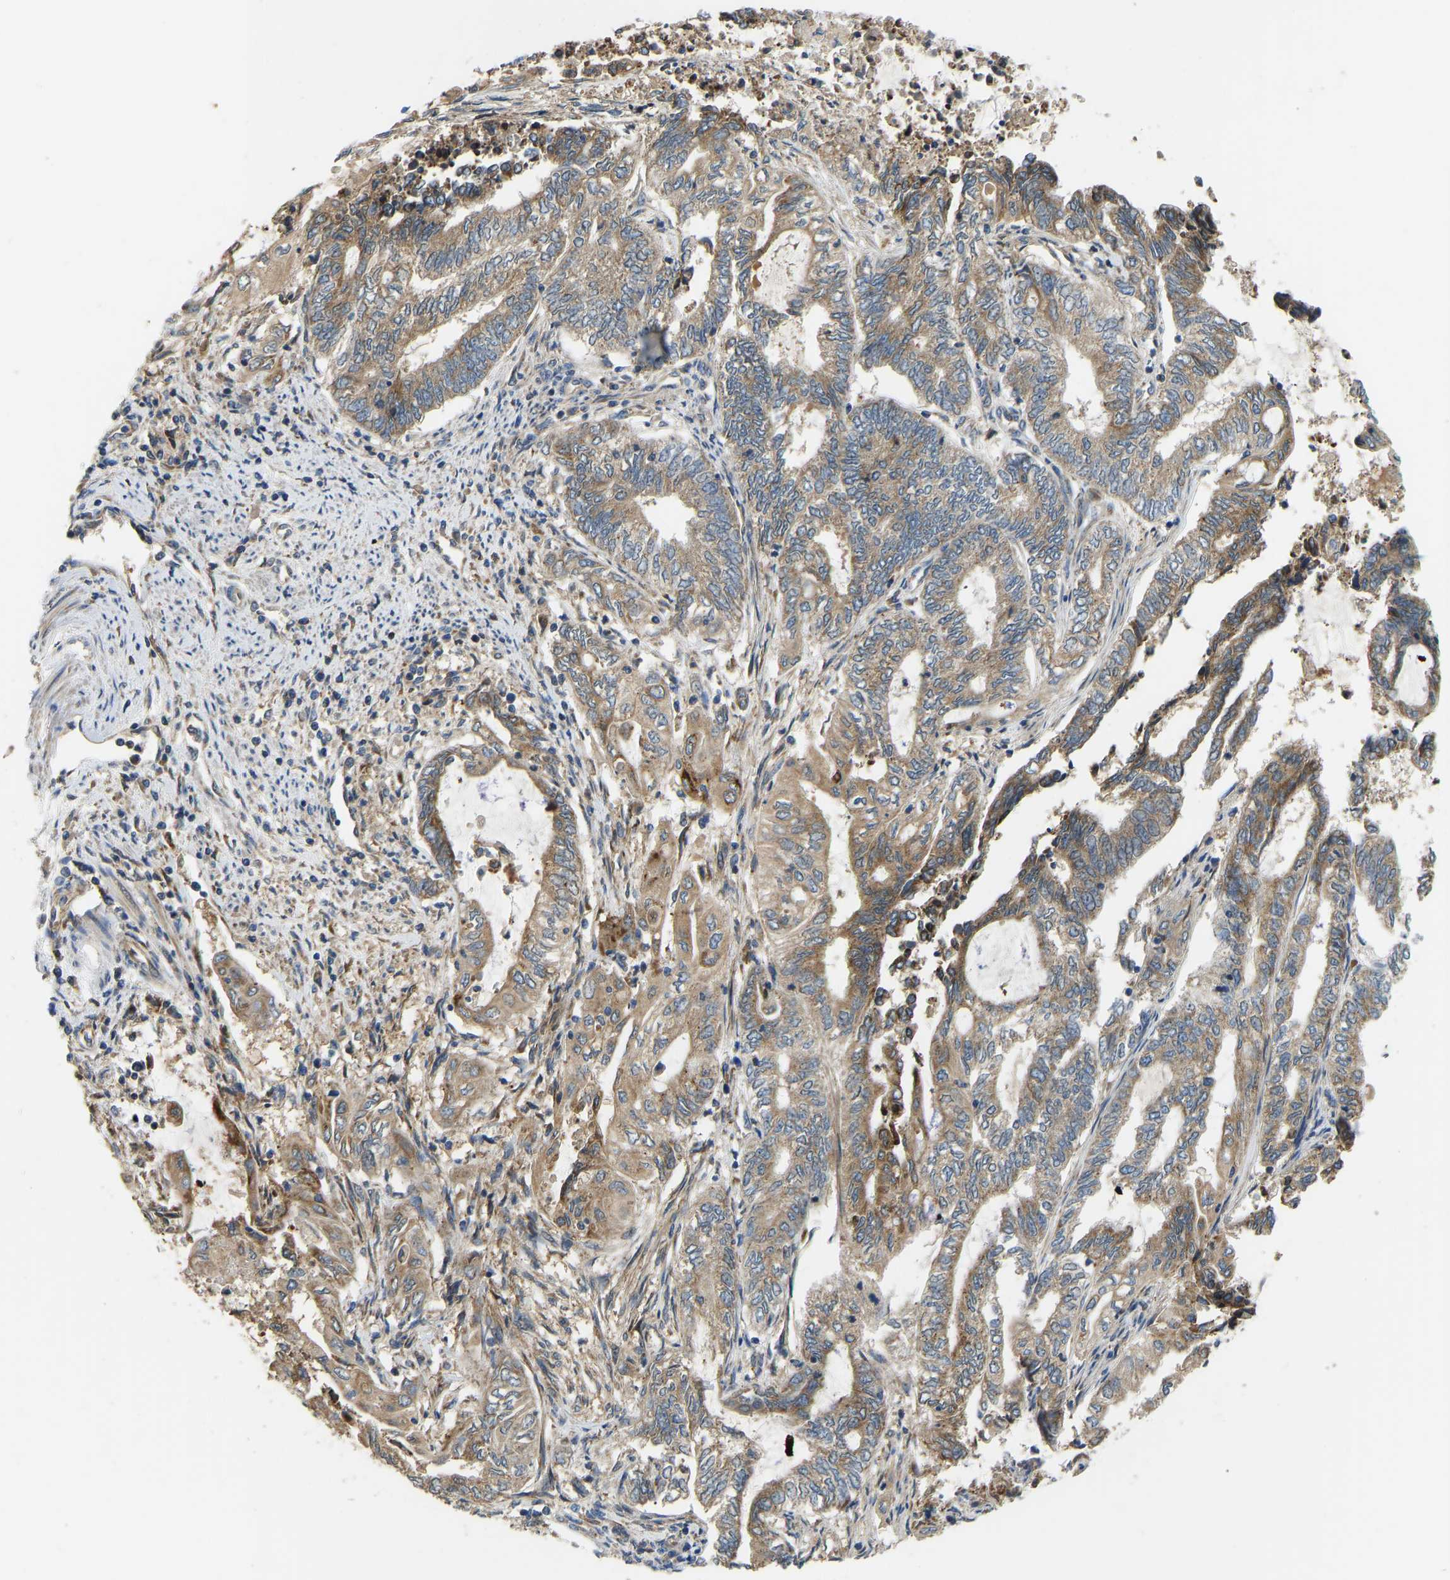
{"staining": {"intensity": "moderate", "quantity": ">75%", "location": "cytoplasmic/membranous"}, "tissue": "endometrial cancer", "cell_type": "Tumor cells", "image_type": "cancer", "snomed": [{"axis": "morphology", "description": "Adenocarcinoma, NOS"}, {"axis": "topography", "description": "Uterus"}, {"axis": "topography", "description": "Endometrium"}], "caption": "This micrograph exhibits endometrial cancer stained with IHC to label a protein in brown. The cytoplasmic/membranous of tumor cells show moderate positivity for the protein. Nuclei are counter-stained blue.", "gene": "RBP1", "patient": {"sex": "female", "age": 70}}